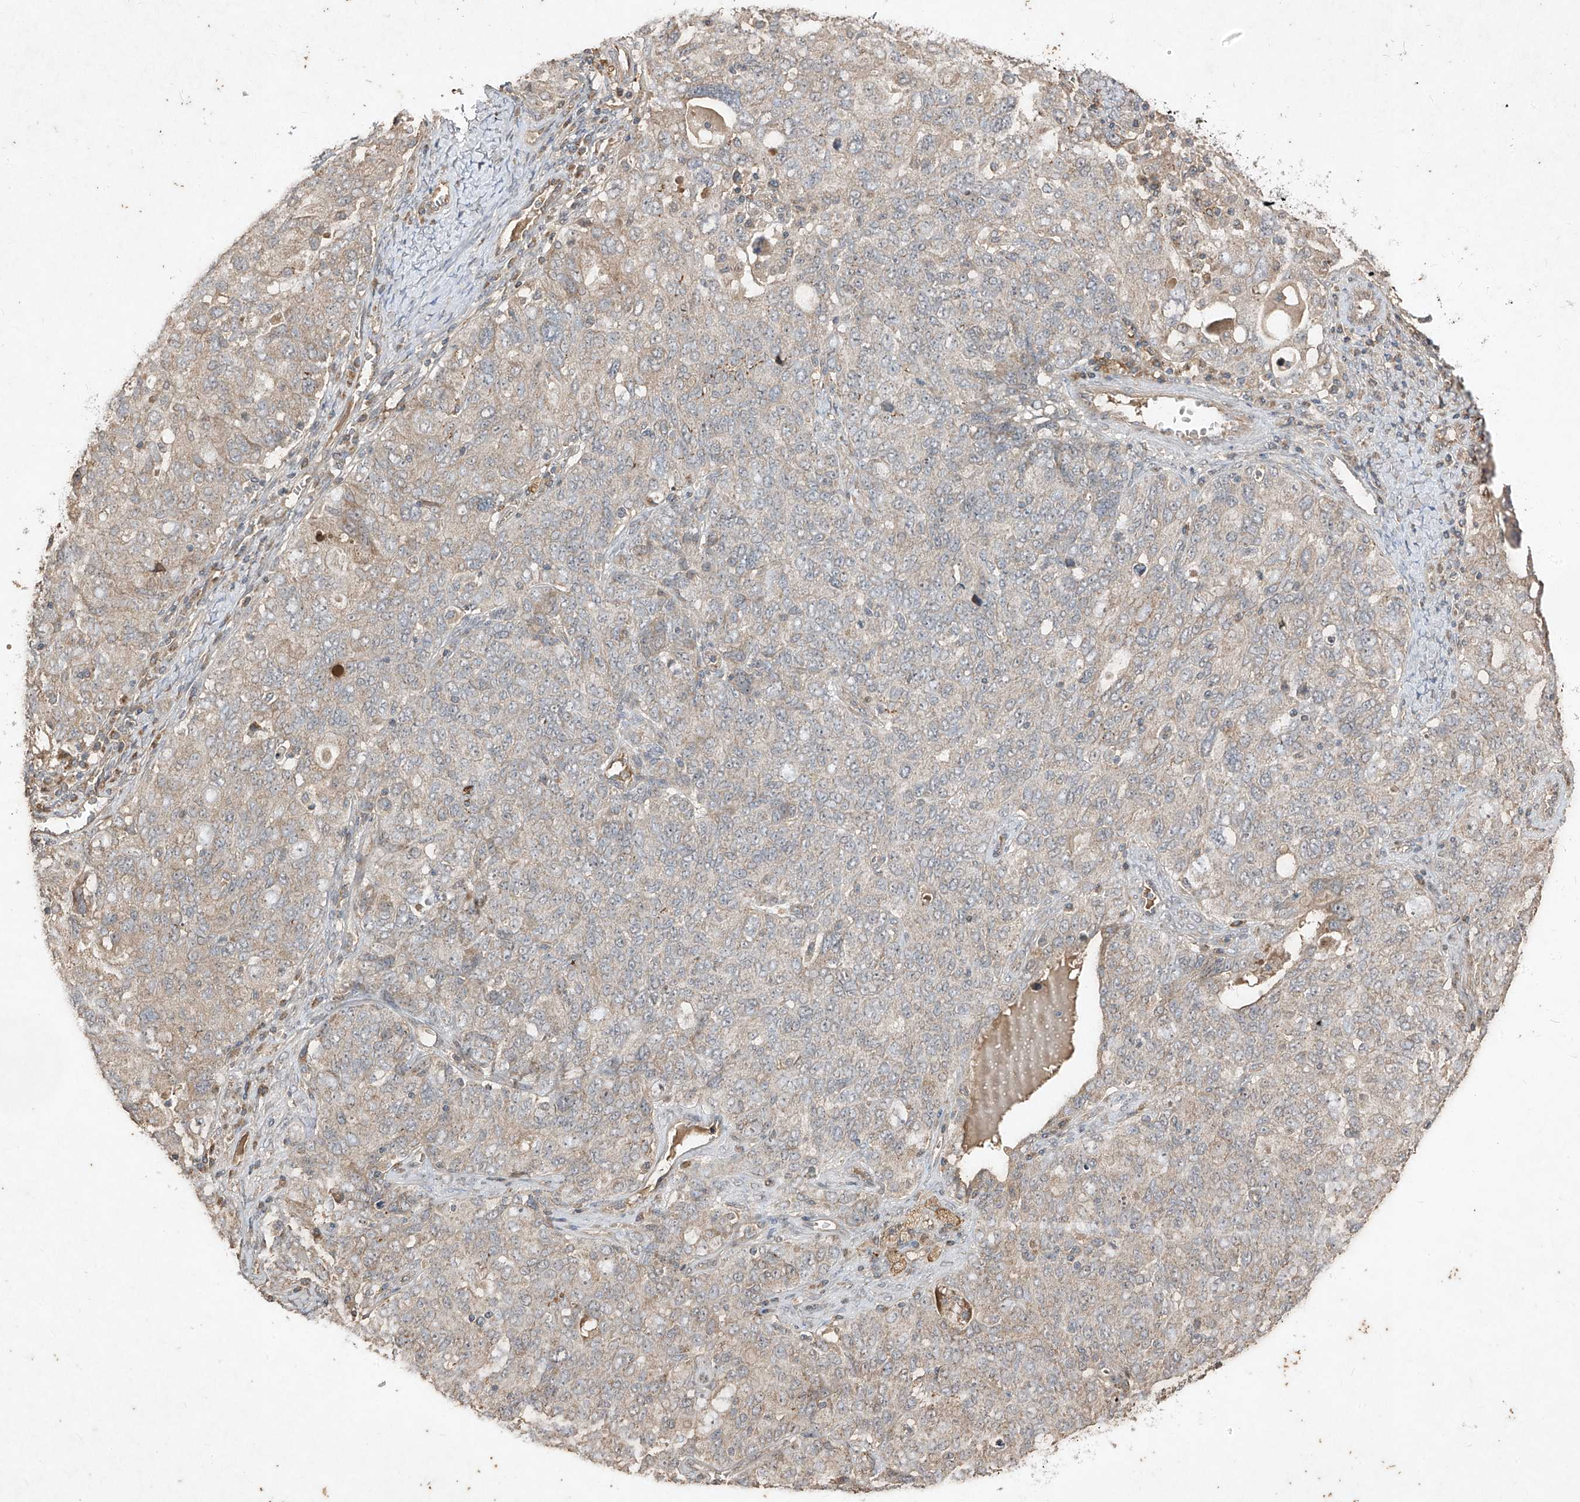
{"staining": {"intensity": "weak", "quantity": "25%-75%", "location": "cytoplasmic/membranous"}, "tissue": "ovarian cancer", "cell_type": "Tumor cells", "image_type": "cancer", "snomed": [{"axis": "morphology", "description": "Carcinoma, endometroid"}, {"axis": "topography", "description": "Ovary"}], "caption": "Immunohistochemistry (IHC) image of human ovarian cancer (endometroid carcinoma) stained for a protein (brown), which demonstrates low levels of weak cytoplasmic/membranous positivity in about 25%-75% of tumor cells.", "gene": "ABCD3", "patient": {"sex": "female", "age": 62}}